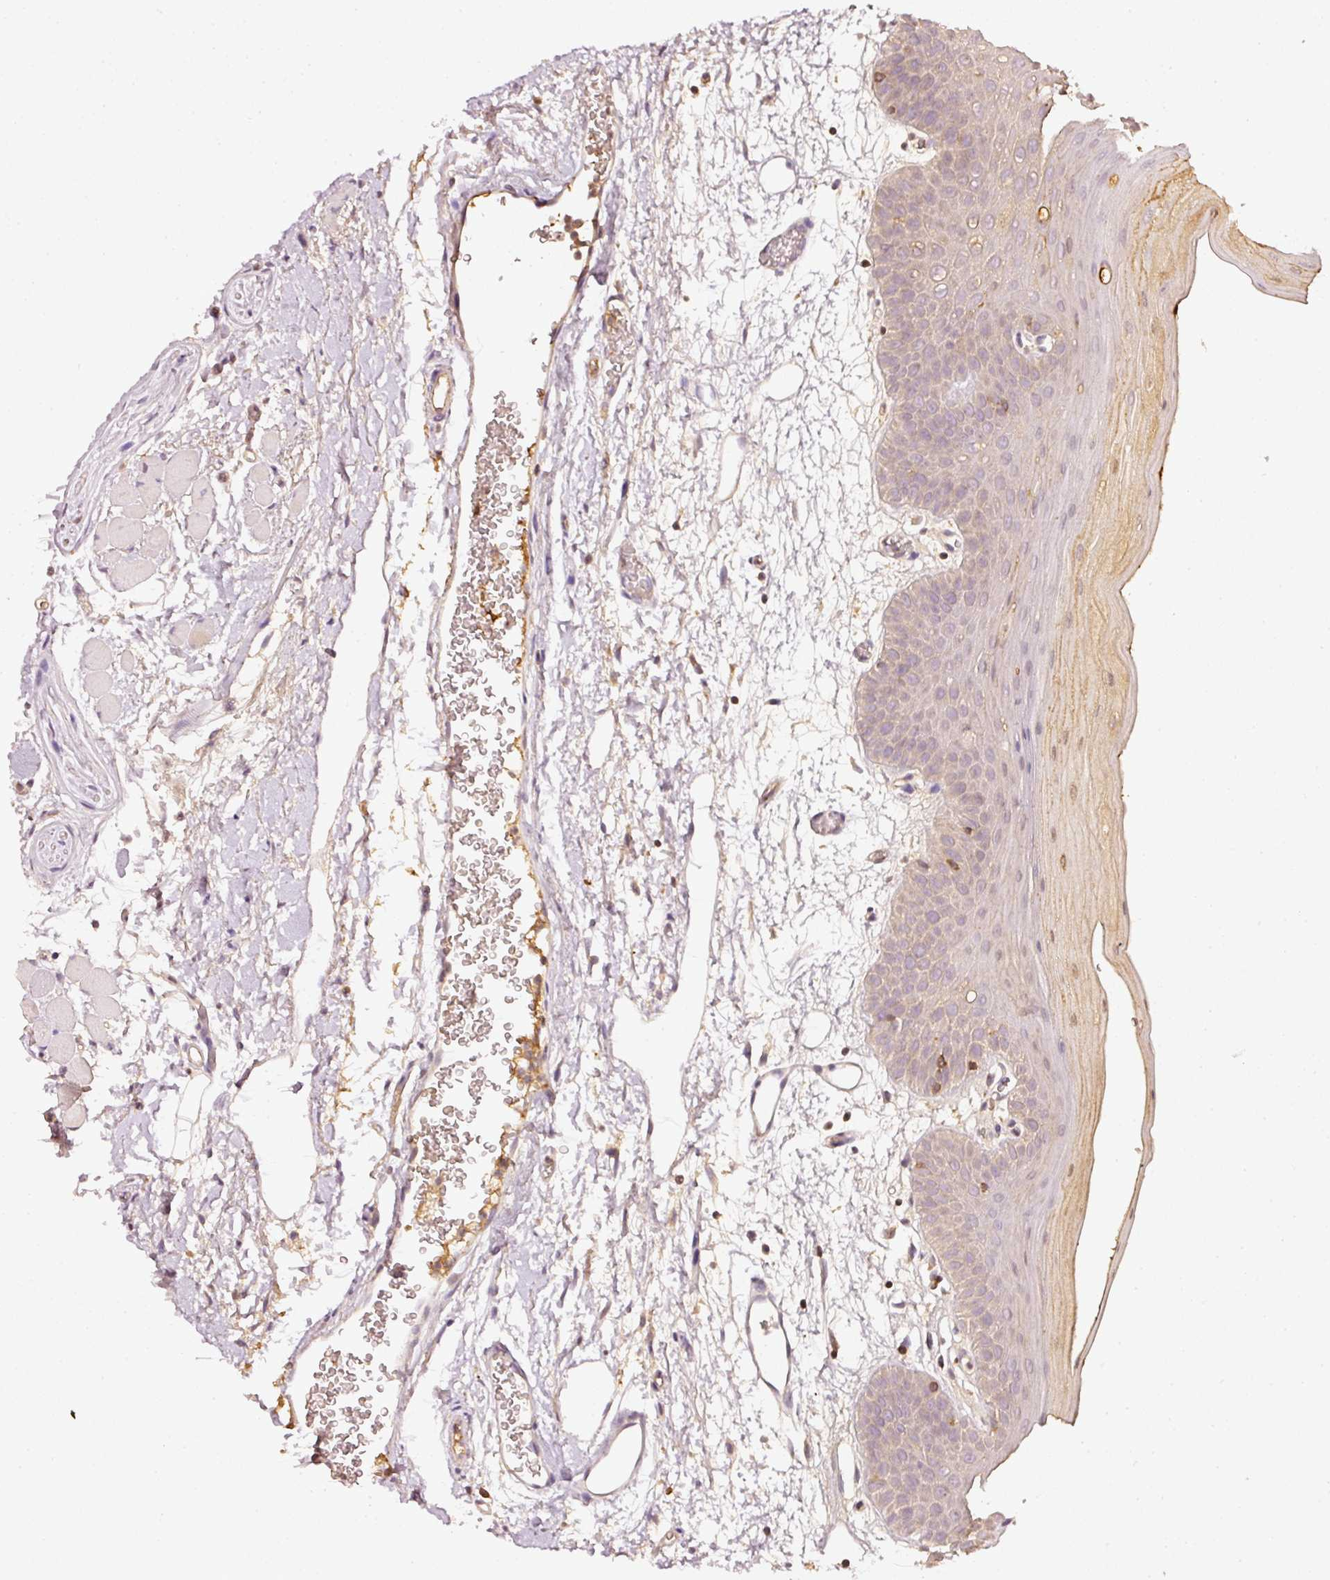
{"staining": {"intensity": "moderate", "quantity": "<25%", "location": "cytoplasmic/membranous"}, "tissue": "oral mucosa", "cell_type": "Squamous epithelial cells", "image_type": "normal", "snomed": [{"axis": "morphology", "description": "Normal tissue, NOS"}, {"axis": "topography", "description": "Oral tissue"}, {"axis": "topography", "description": "Tounge, NOS"}], "caption": "Immunohistochemical staining of normal oral mucosa demonstrates low levels of moderate cytoplasmic/membranous positivity in approximately <25% of squamous epithelial cells. (IHC, brightfield microscopy, high magnification).", "gene": "EVL", "patient": {"sex": "female", "age": 59}}